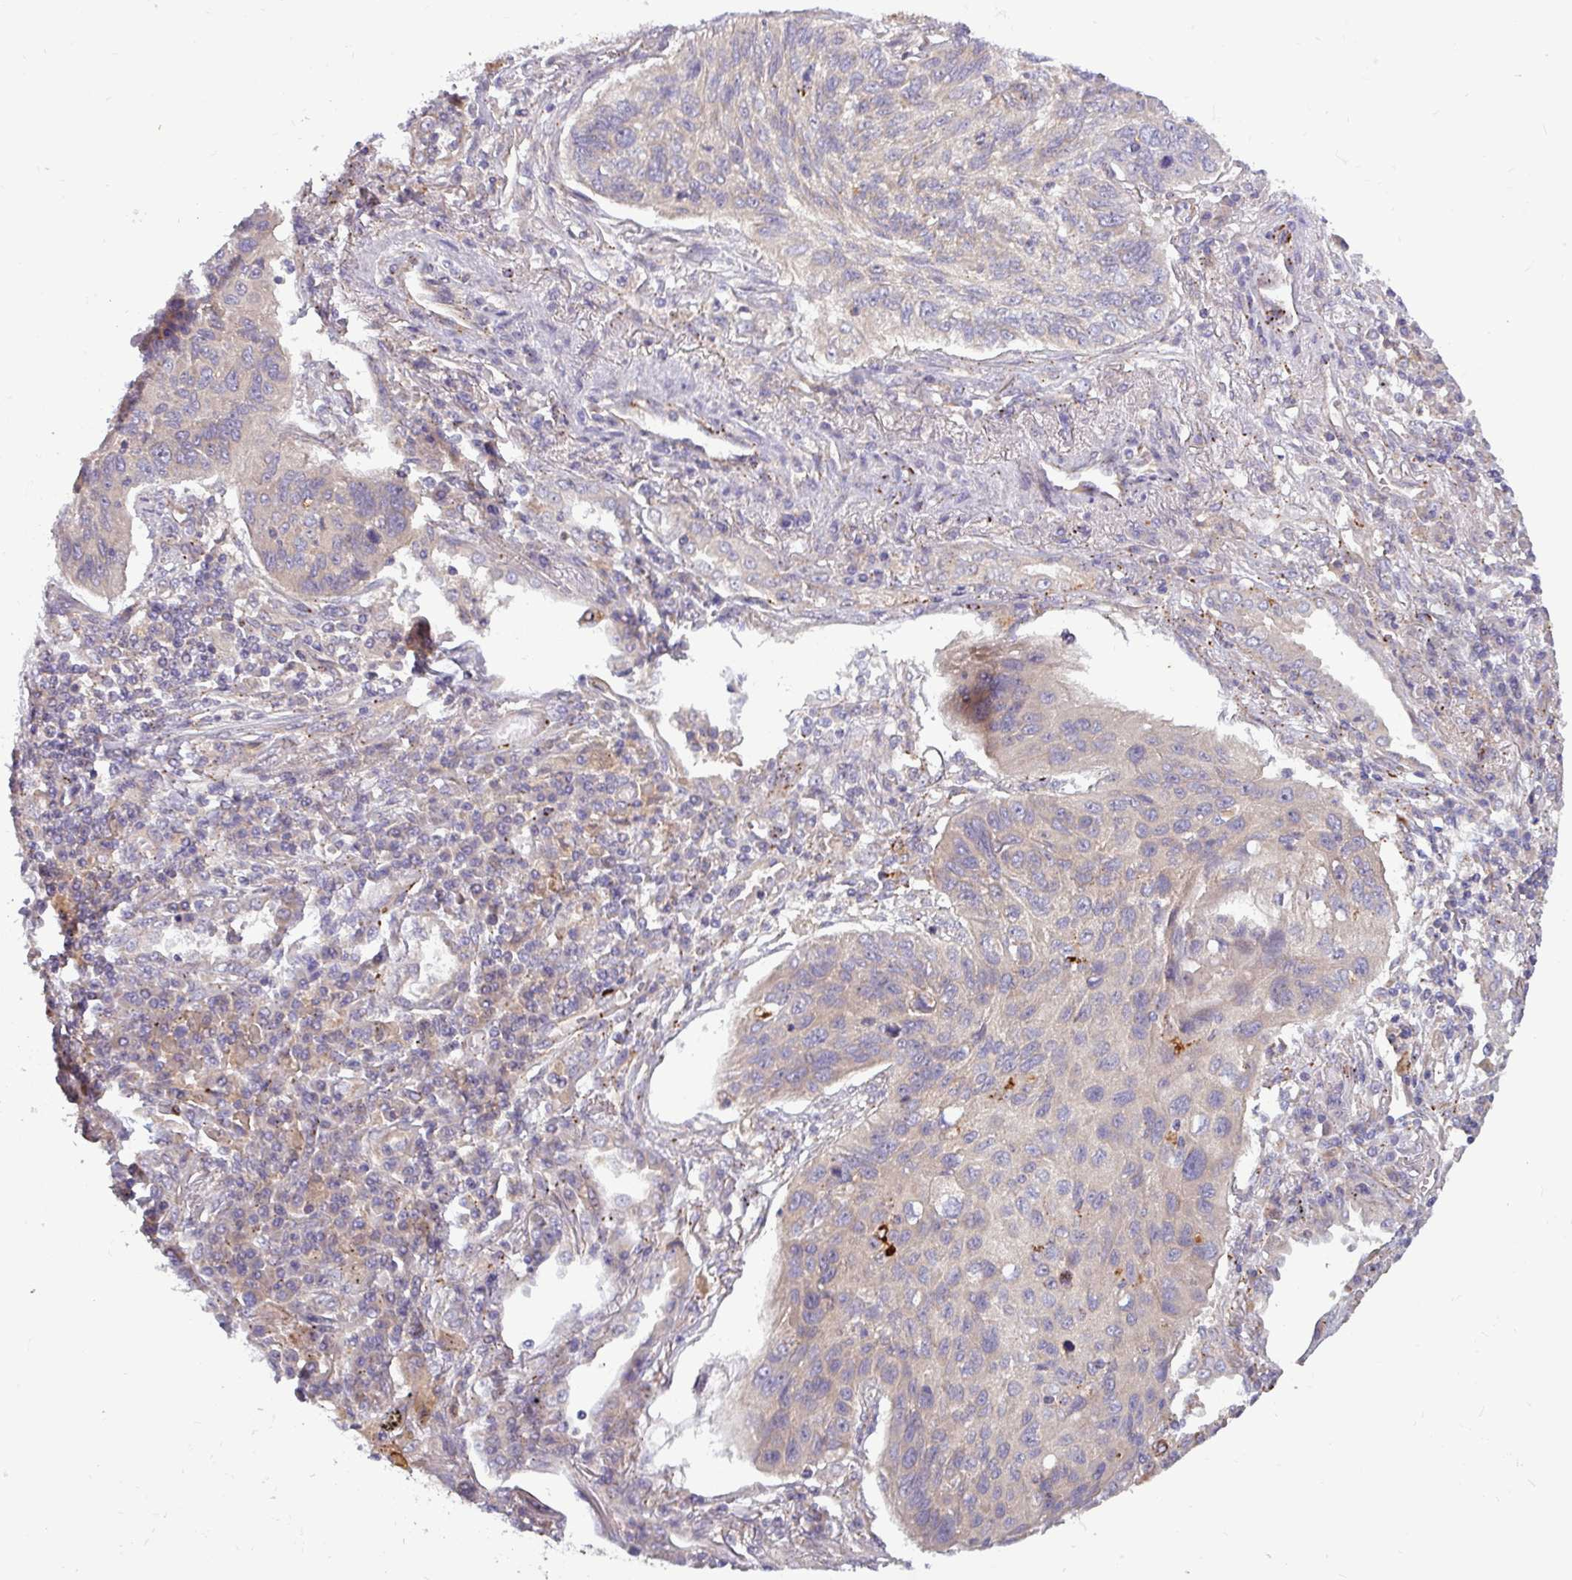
{"staining": {"intensity": "negative", "quantity": "none", "location": "none"}, "tissue": "lung cancer", "cell_type": "Tumor cells", "image_type": "cancer", "snomed": [{"axis": "morphology", "description": "Squamous cell carcinoma, NOS"}, {"axis": "topography", "description": "Lung"}], "caption": "The histopathology image displays no significant expression in tumor cells of lung cancer (squamous cell carcinoma). The staining is performed using DAB brown chromogen with nuclei counter-stained in using hematoxylin.", "gene": "PLIN2", "patient": {"sex": "female", "age": 66}}